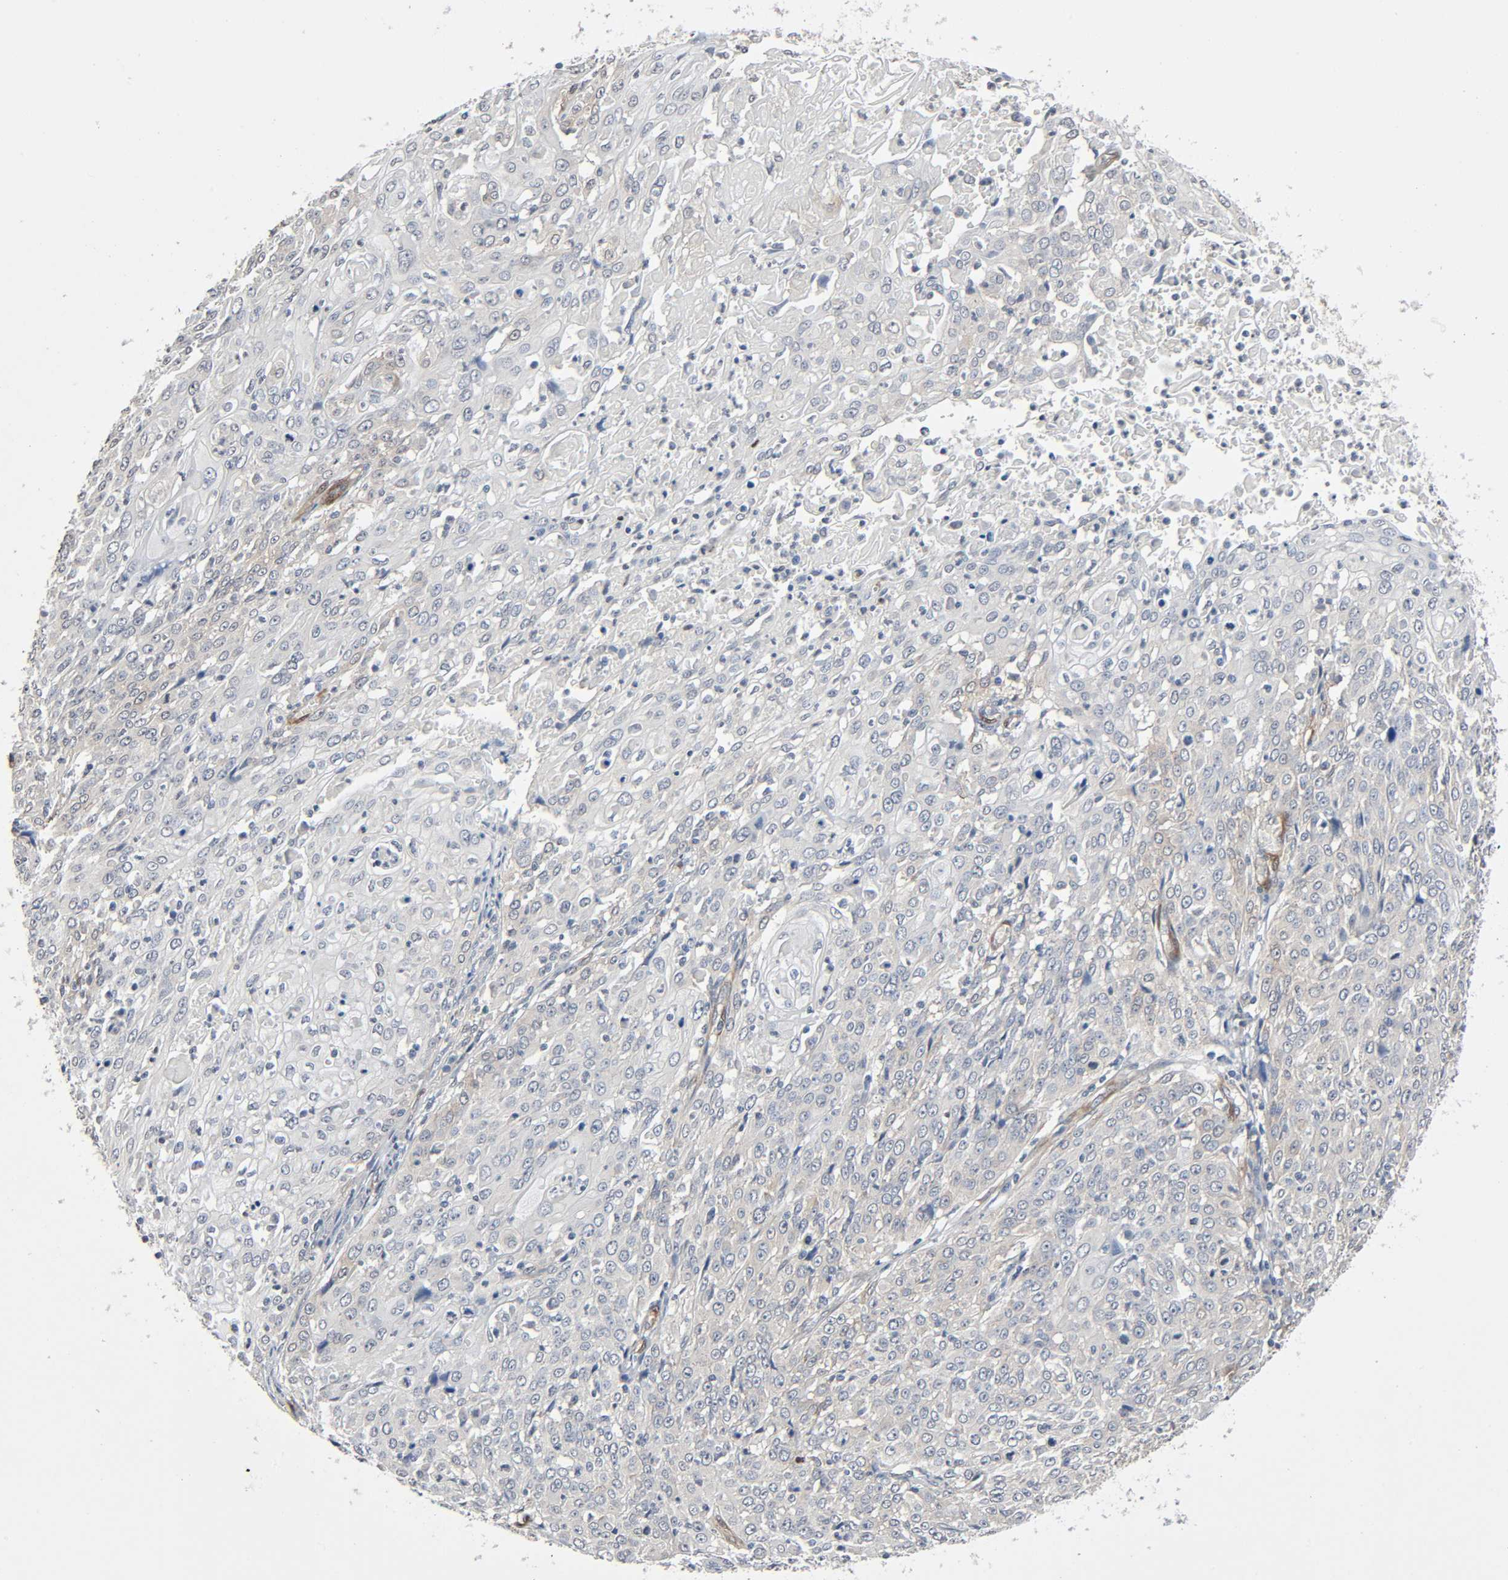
{"staining": {"intensity": "weak", "quantity": "25%-75%", "location": "cytoplasmic/membranous"}, "tissue": "cervical cancer", "cell_type": "Tumor cells", "image_type": "cancer", "snomed": [{"axis": "morphology", "description": "Squamous cell carcinoma, NOS"}, {"axis": "topography", "description": "Cervix"}], "caption": "A photomicrograph showing weak cytoplasmic/membranous expression in about 25%-75% of tumor cells in cervical cancer (squamous cell carcinoma), as visualized by brown immunohistochemical staining.", "gene": "PTK2", "patient": {"sex": "female", "age": 39}}